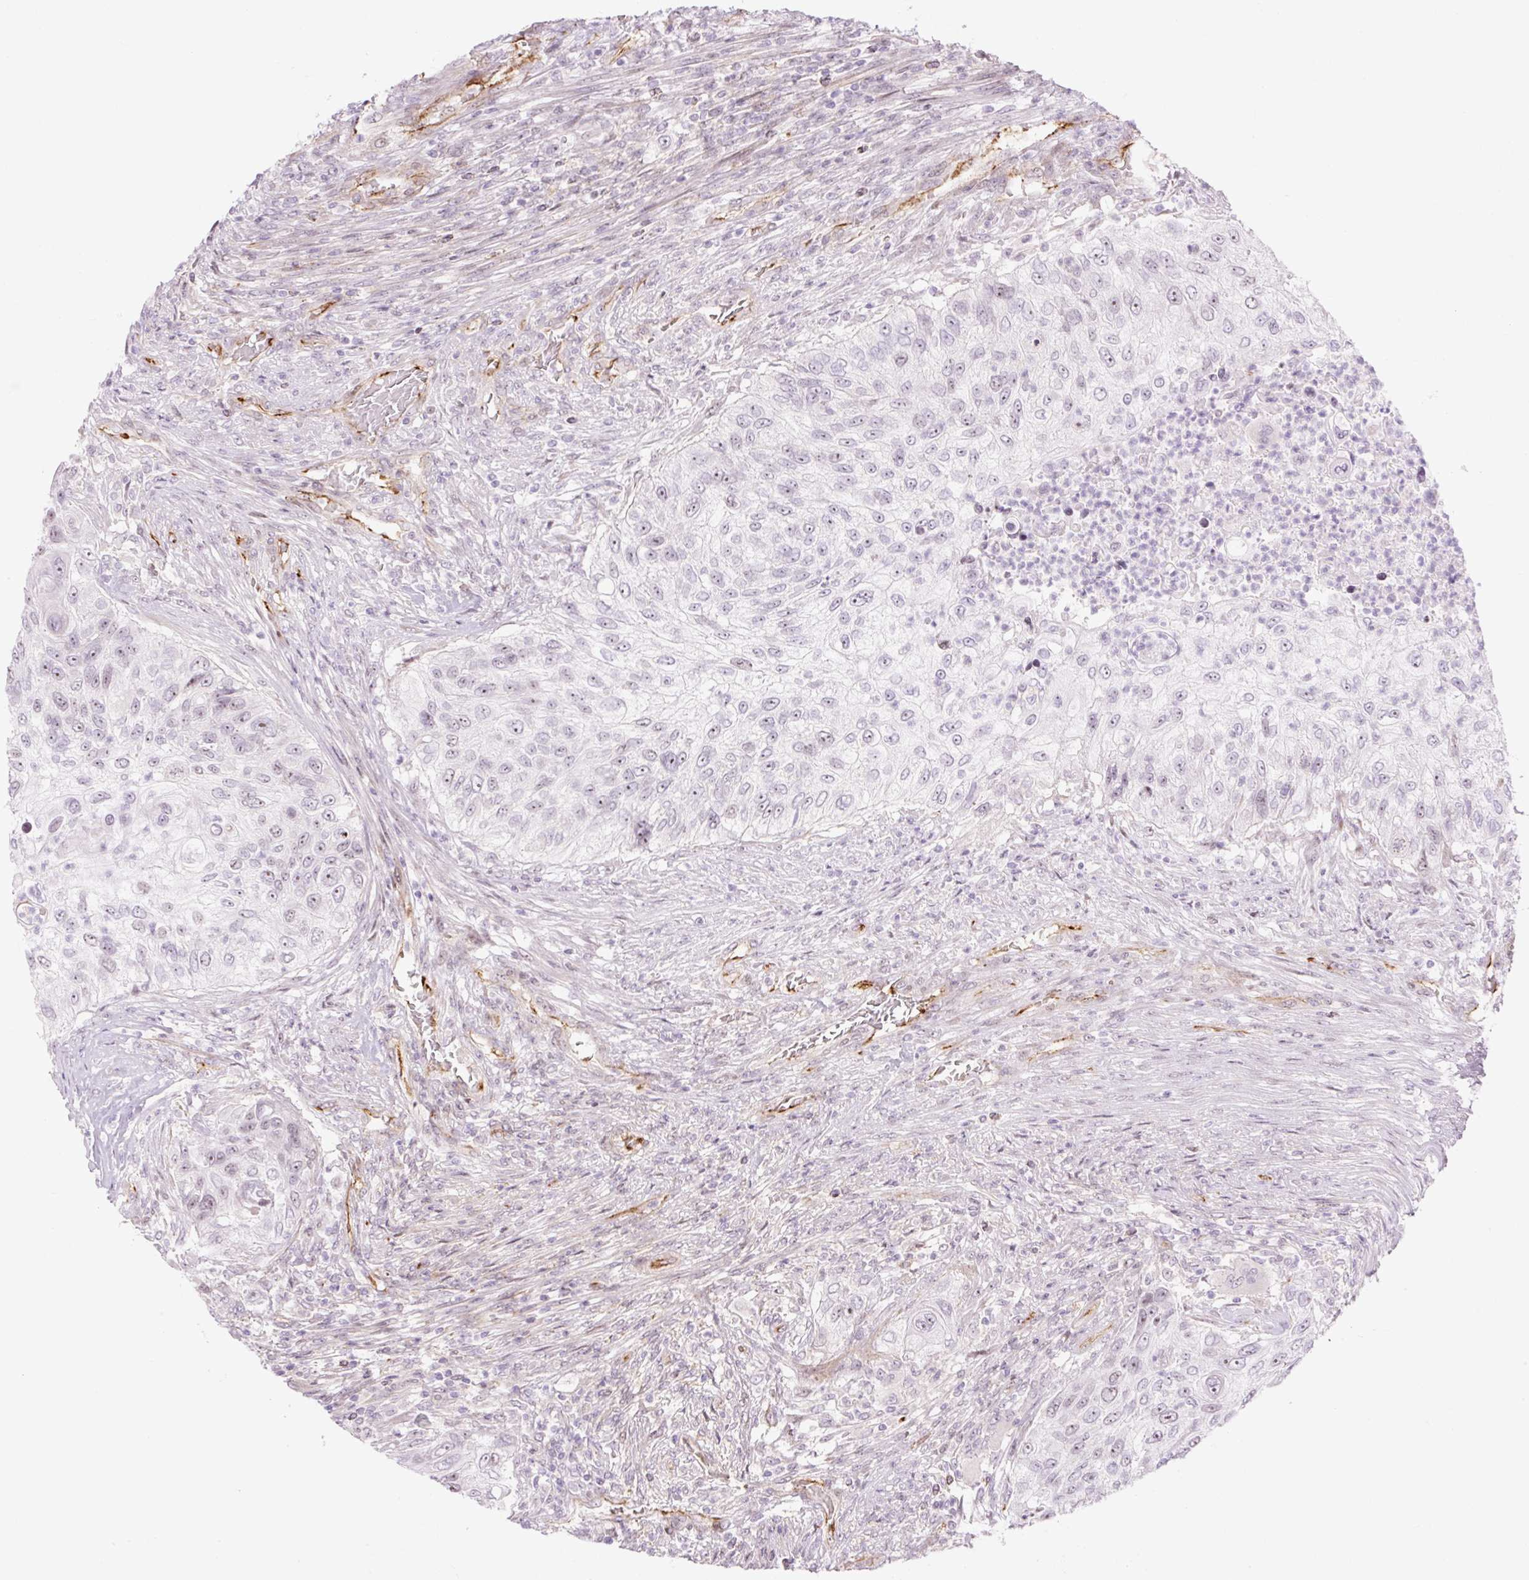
{"staining": {"intensity": "weak", "quantity": "25%-75%", "location": "nuclear"}, "tissue": "urothelial cancer", "cell_type": "Tumor cells", "image_type": "cancer", "snomed": [{"axis": "morphology", "description": "Urothelial carcinoma, High grade"}, {"axis": "topography", "description": "Urinary bladder"}], "caption": "The image reveals a brown stain indicating the presence of a protein in the nuclear of tumor cells in urothelial cancer. The protein is shown in brown color, while the nuclei are stained blue.", "gene": "ZNF417", "patient": {"sex": "female", "age": 60}}